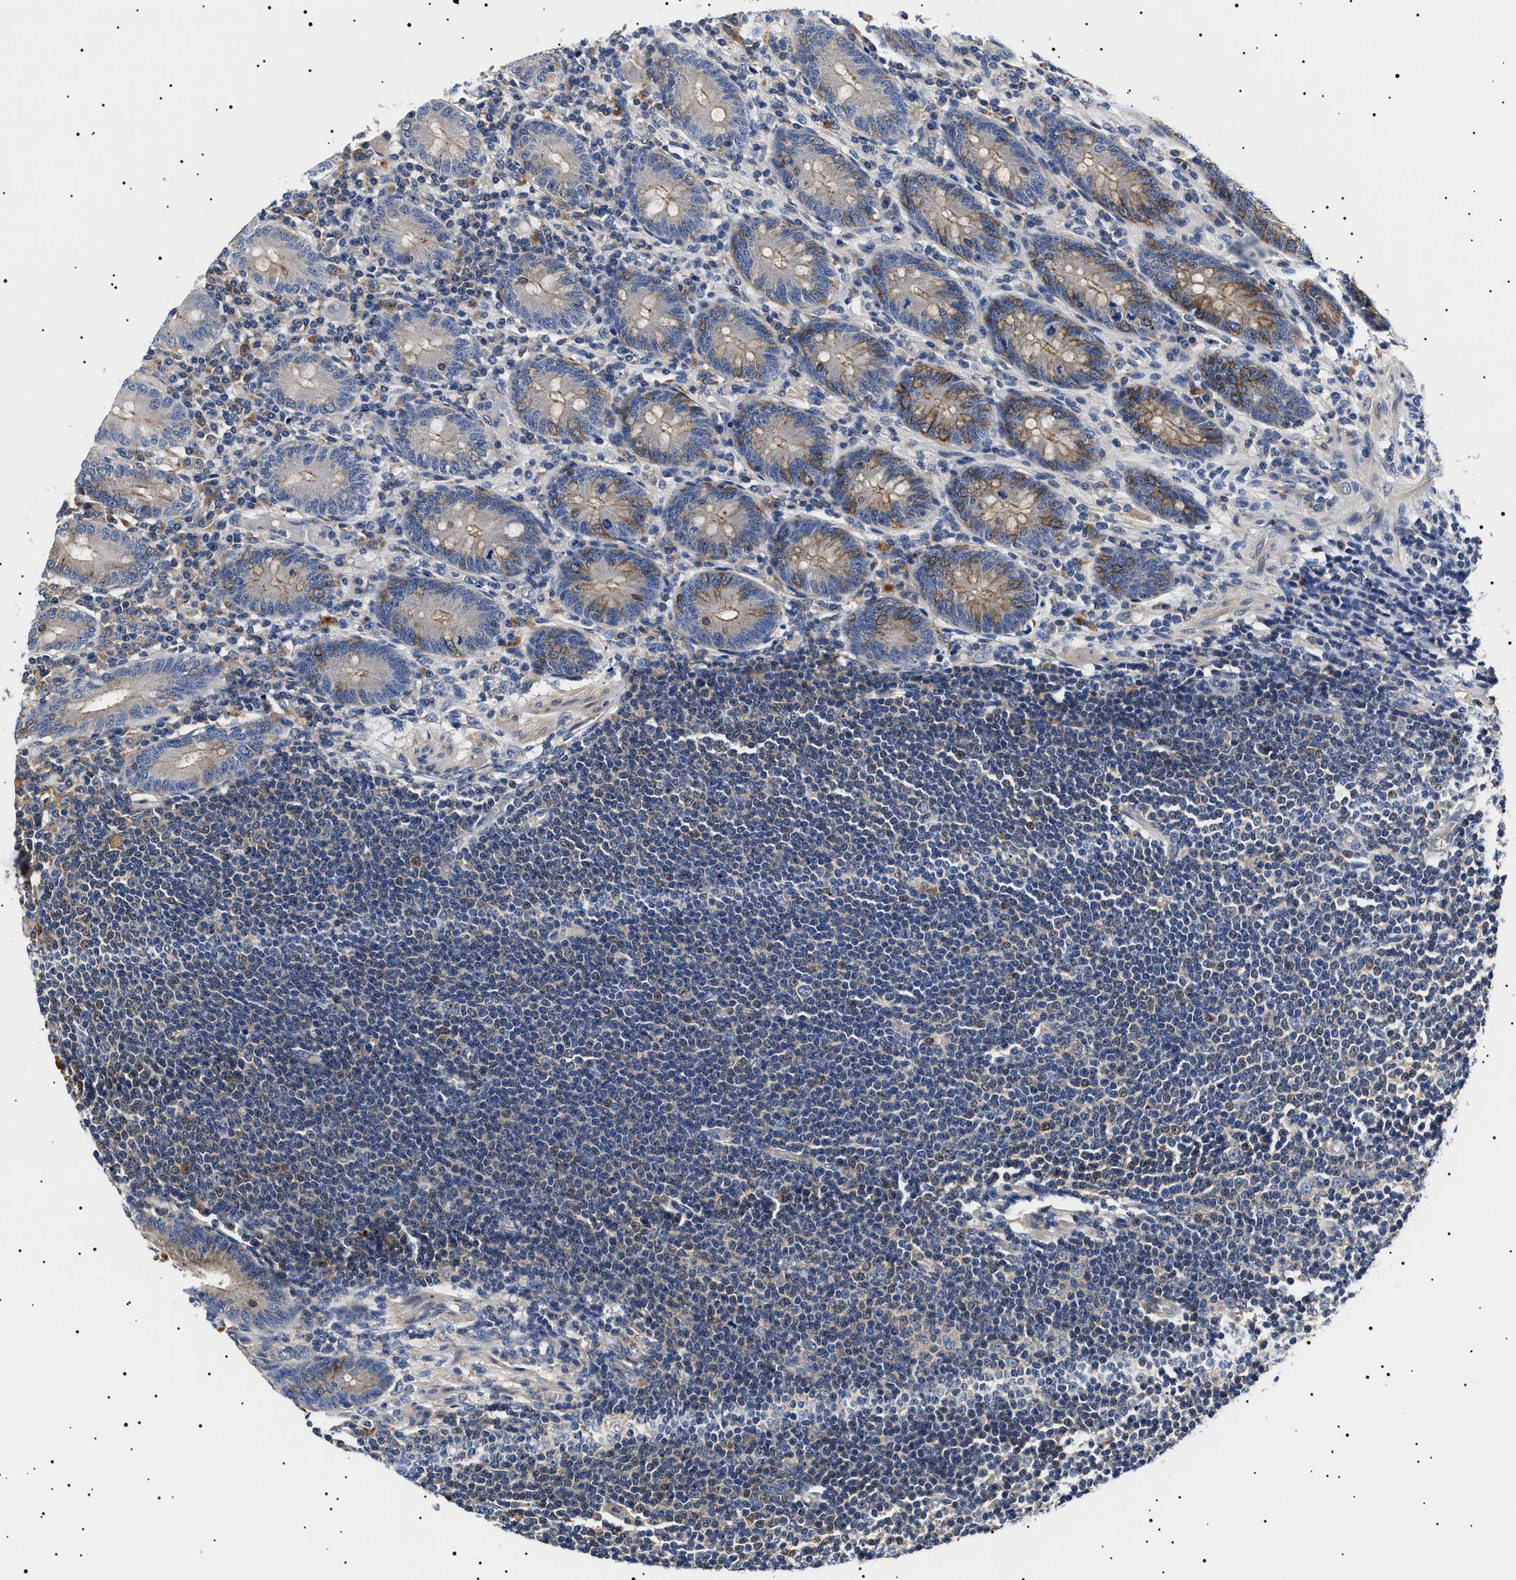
{"staining": {"intensity": "moderate", "quantity": "25%-75%", "location": "cytoplasmic/membranous"}, "tissue": "appendix", "cell_type": "Glandular cells", "image_type": "normal", "snomed": [{"axis": "morphology", "description": "Normal tissue, NOS"}, {"axis": "morphology", "description": "Inflammation, NOS"}, {"axis": "topography", "description": "Appendix"}], "caption": "Appendix stained with DAB (3,3'-diaminobenzidine) immunohistochemistry exhibits medium levels of moderate cytoplasmic/membranous positivity in approximately 25%-75% of glandular cells.", "gene": "SLC4A7", "patient": {"sex": "male", "age": 46}}